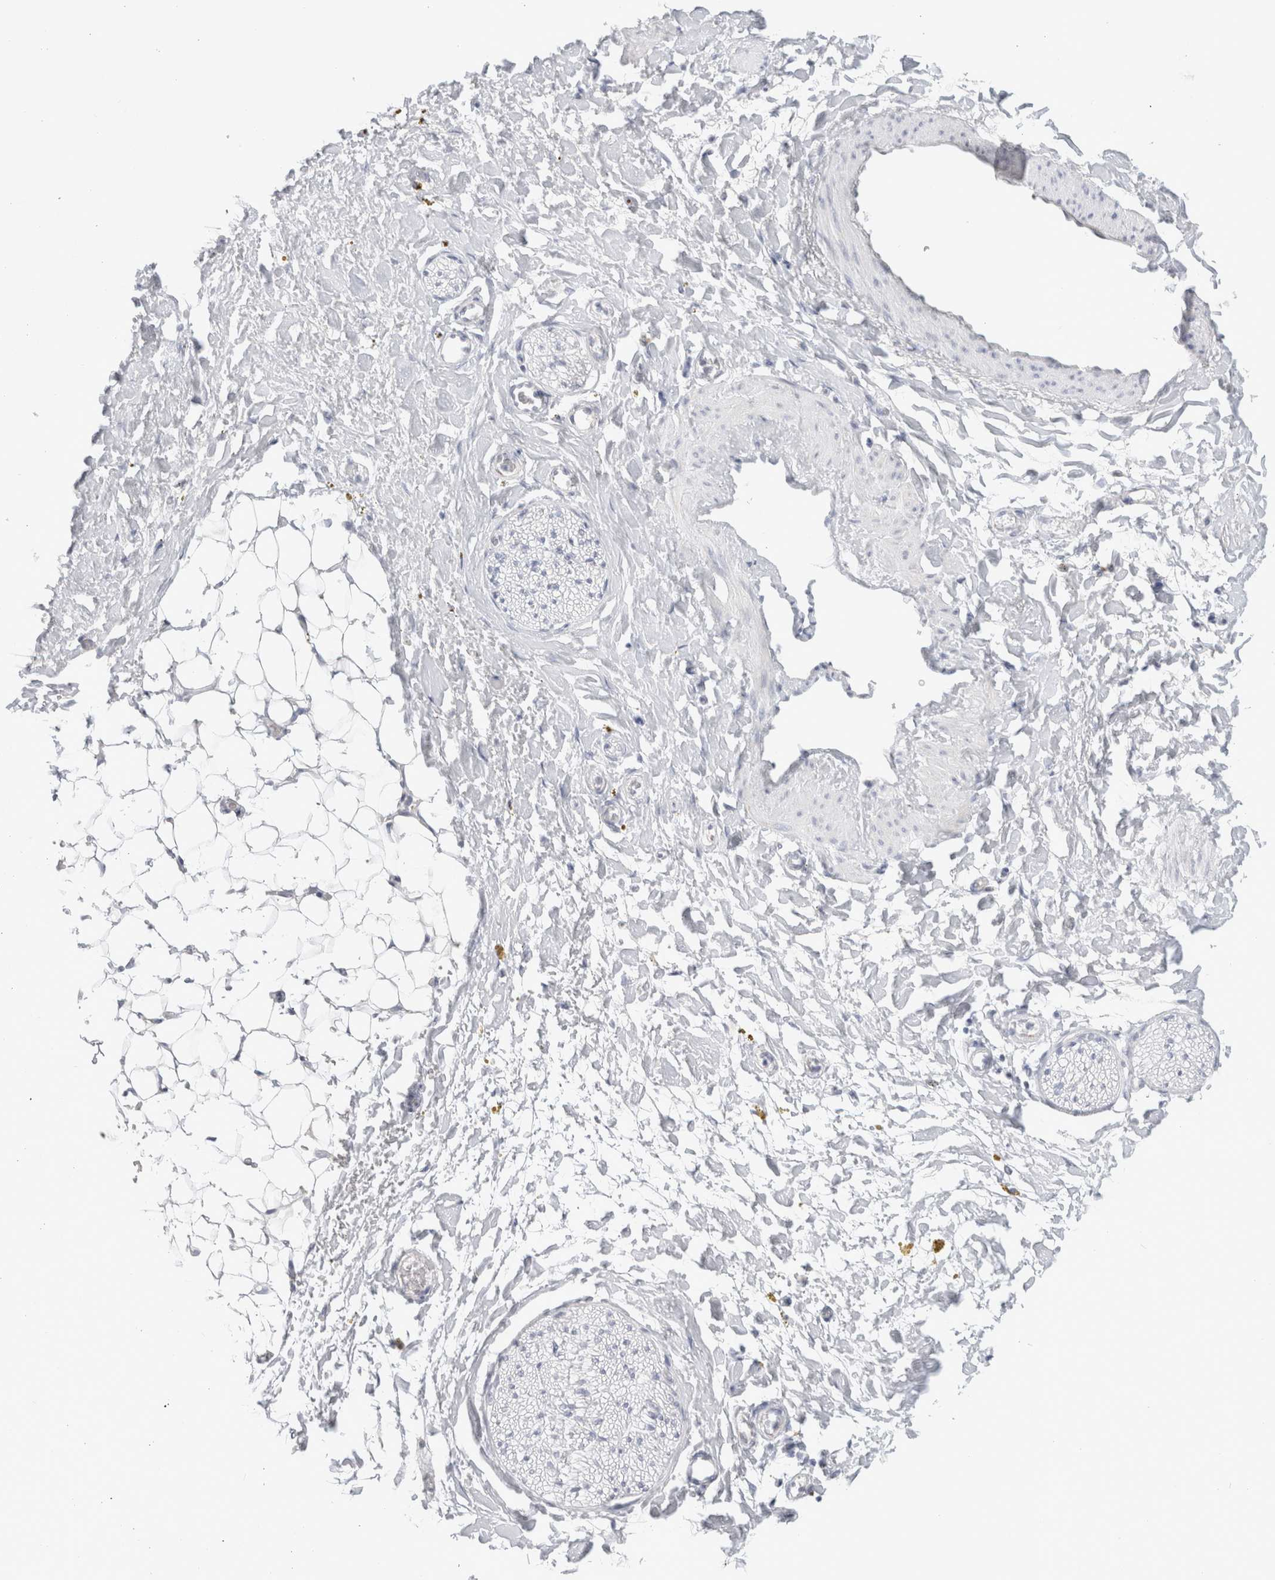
{"staining": {"intensity": "negative", "quantity": "none", "location": "none"}, "tissue": "adipose tissue", "cell_type": "Adipocytes", "image_type": "normal", "snomed": [{"axis": "morphology", "description": "Normal tissue, NOS"}, {"axis": "topography", "description": "Kidney"}, {"axis": "topography", "description": "Peripheral nerve tissue"}], "caption": "Immunohistochemical staining of normal human adipose tissue reveals no significant staining in adipocytes. (DAB (3,3'-diaminobenzidine) immunohistochemistry with hematoxylin counter stain).", "gene": "FAHD1", "patient": {"sex": "male", "age": 7}}